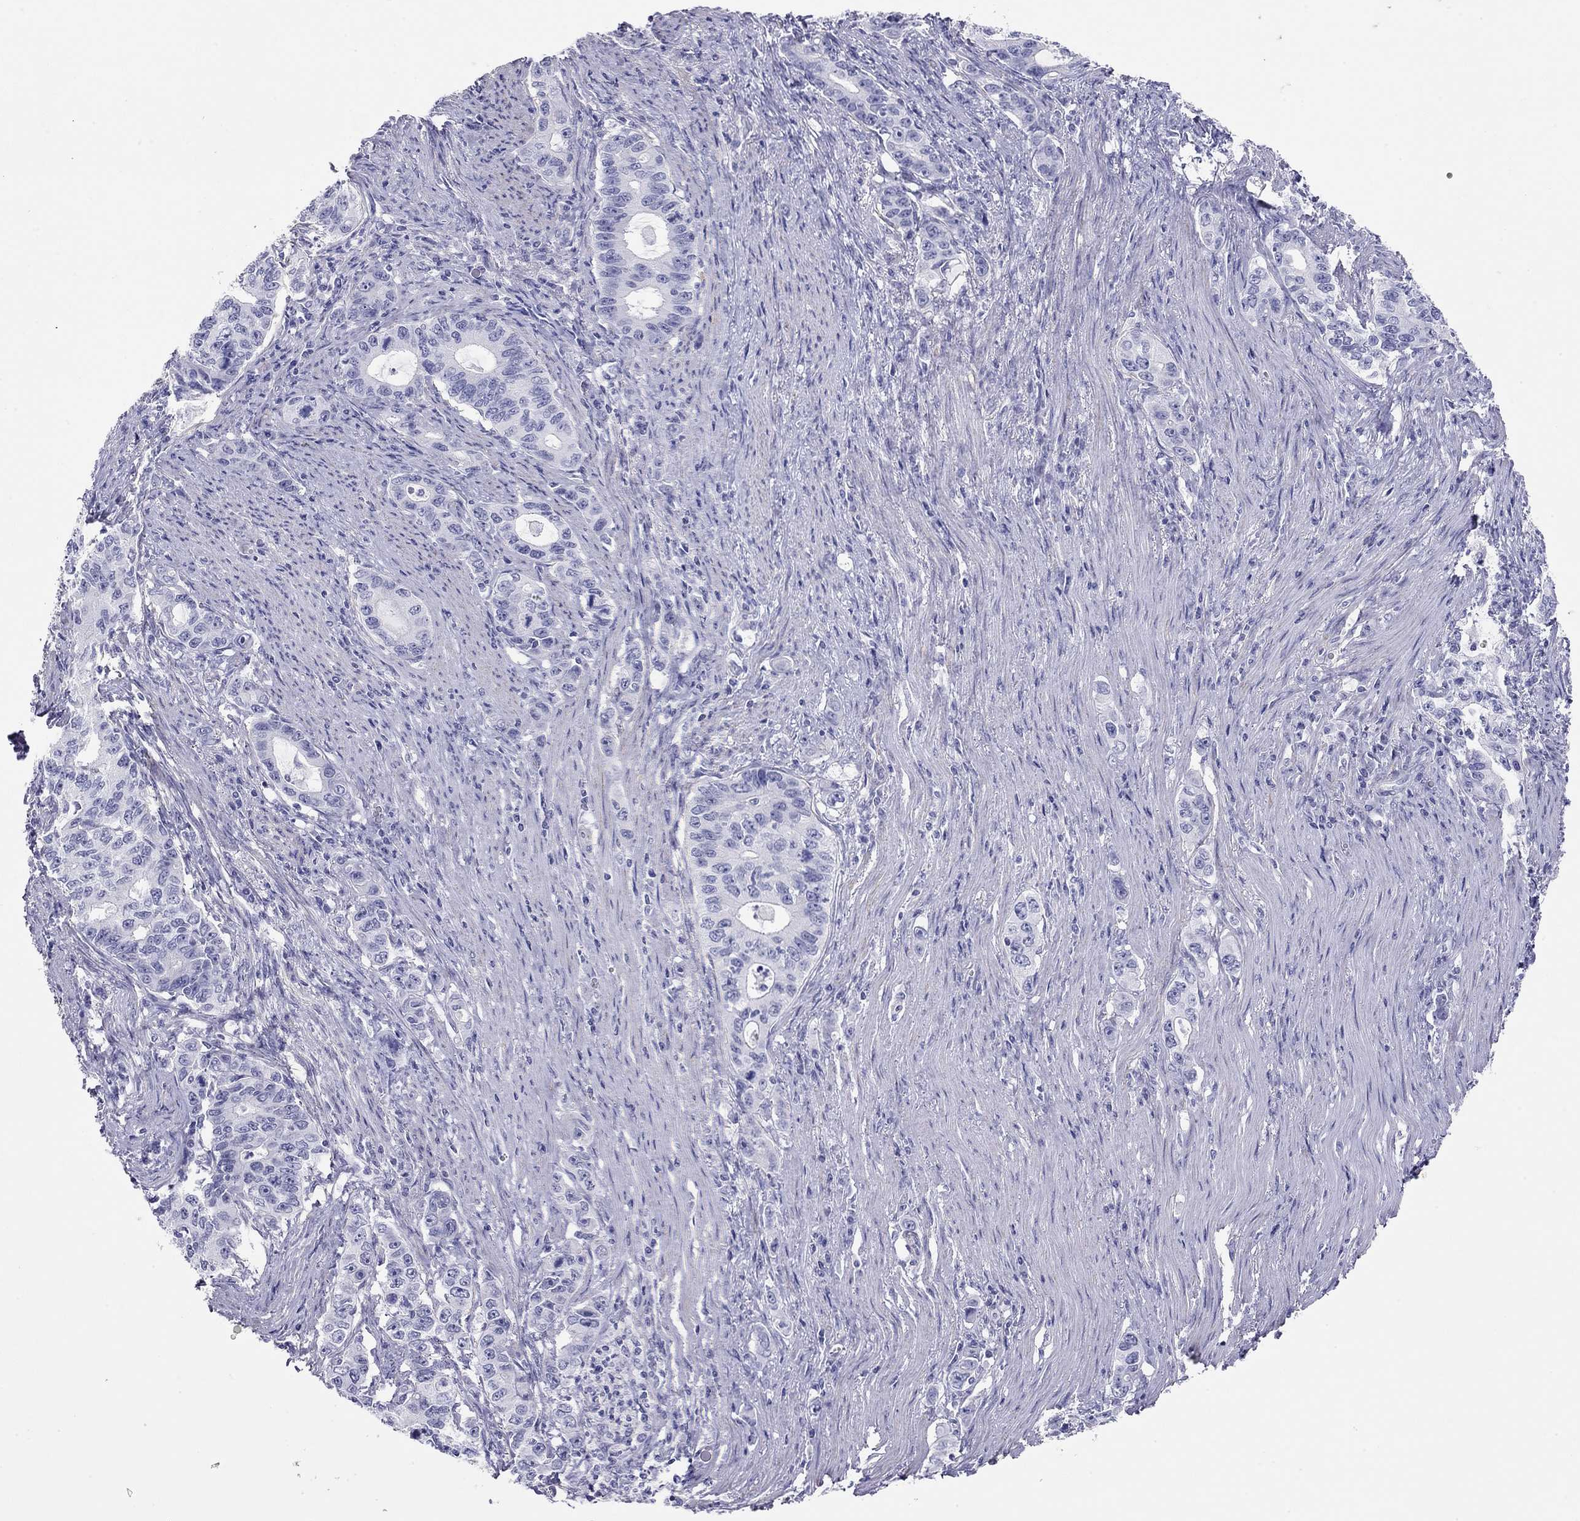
{"staining": {"intensity": "negative", "quantity": "none", "location": "none"}, "tissue": "stomach cancer", "cell_type": "Tumor cells", "image_type": "cancer", "snomed": [{"axis": "morphology", "description": "Adenocarcinoma, NOS"}, {"axis": "topography", "description": "Stomach, lower"}], "caption": "This is a image of immunohistochemistry (IHC) staining of stomach adenocarcinoma, which shows no positivity in tumor cells.", "gene": "MYMX", "patient": {"sex": "female", "age": 72}}